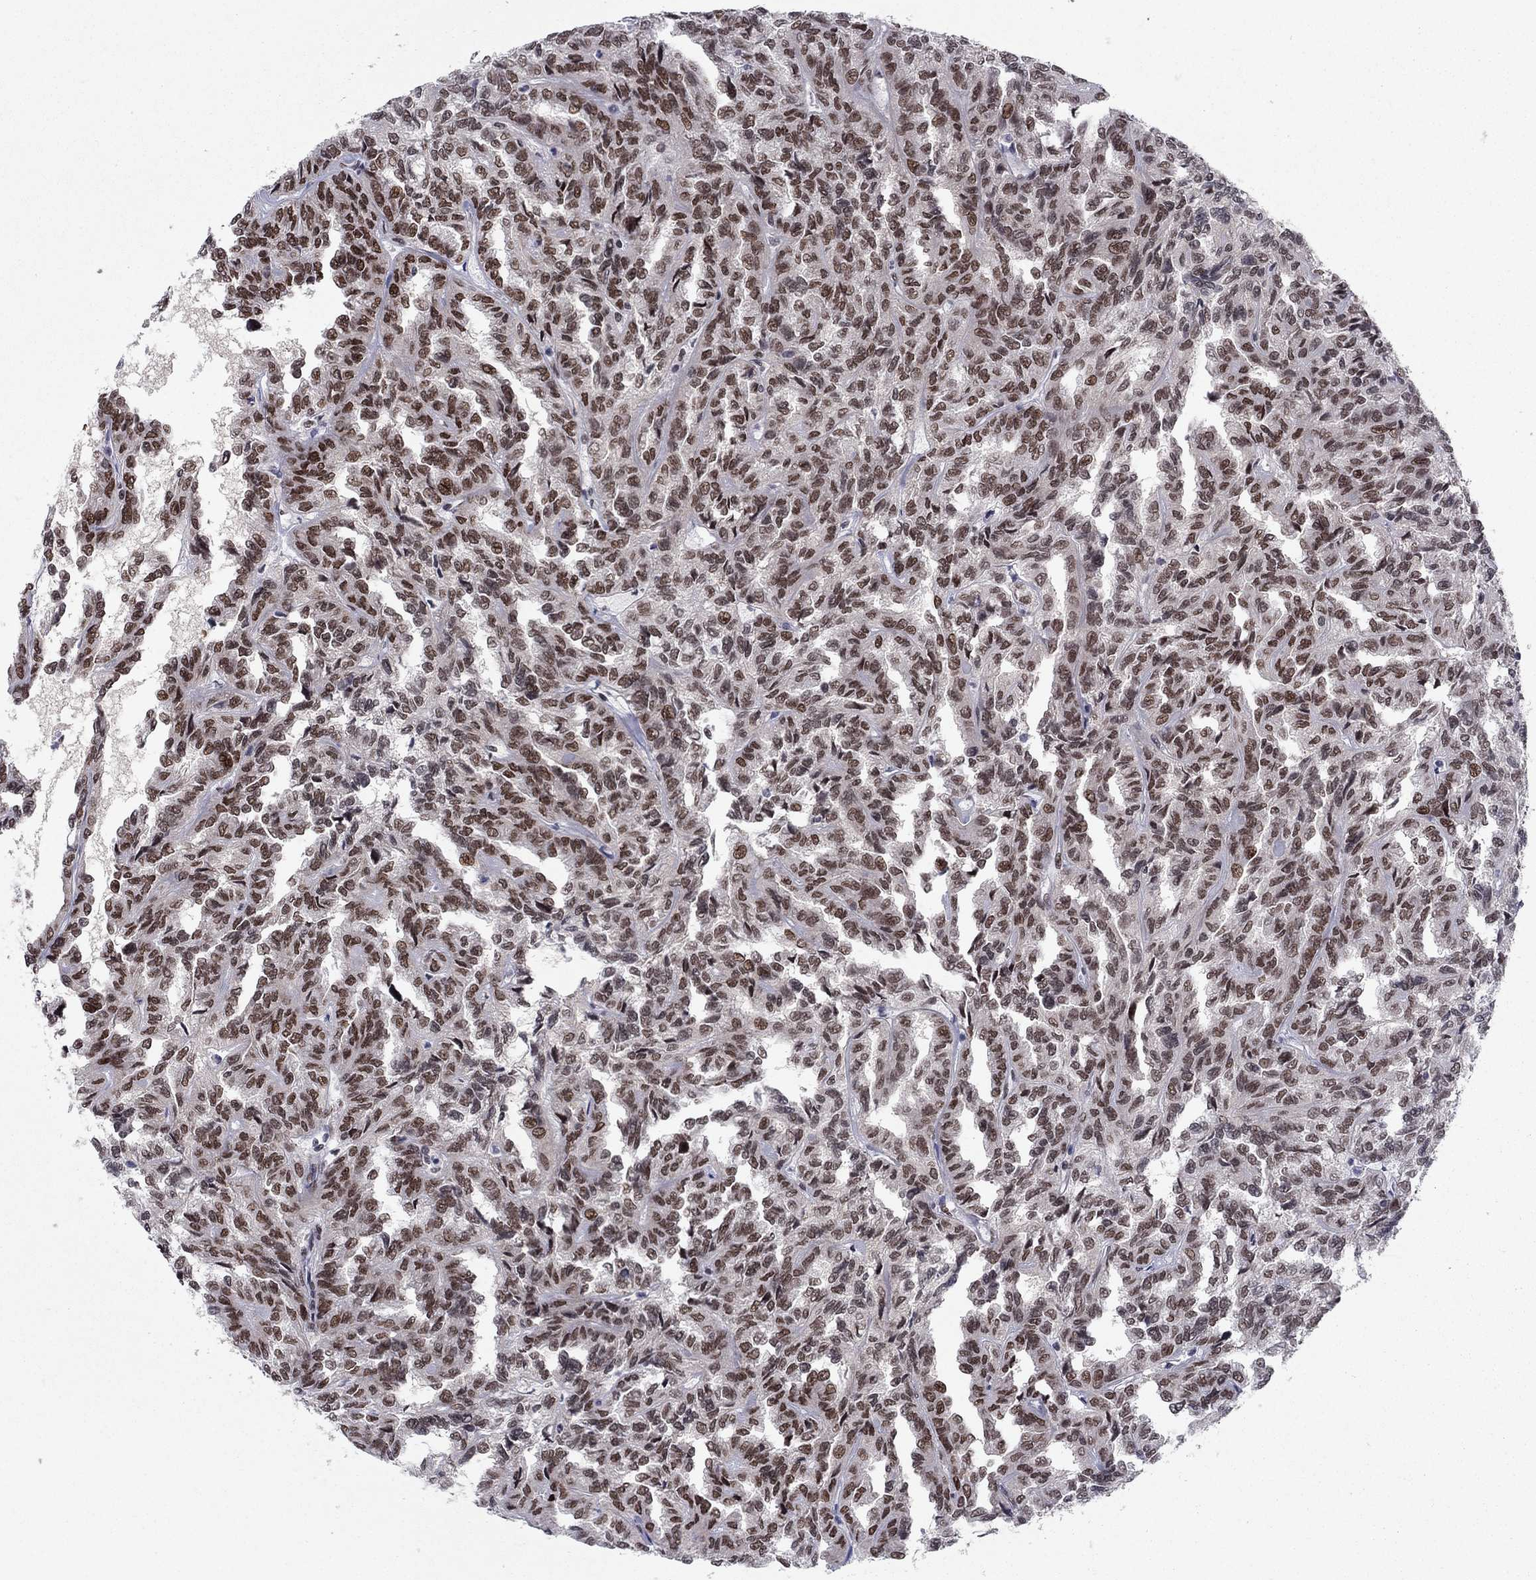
{"staining": {"intensity": "strong", "quantity": "25%-75%", "location": "nuclear"}, "tissue": "renal cancer", "cell_type": "Tumor cells", "image_type": "cancer", "snomed": [{"axis": "morphology", "description": "Adenocarcinoma, NOS"}, {"axis": "topography", "description": "Kidney"}], "caption": "DAB immunohistochemical staining of human renal cancer demonstrates strong nuclear protein staining in approximately 25%-75% of tumor cells.", "gene": "USP54", "patient": {"sex": "male", "age": 79}}